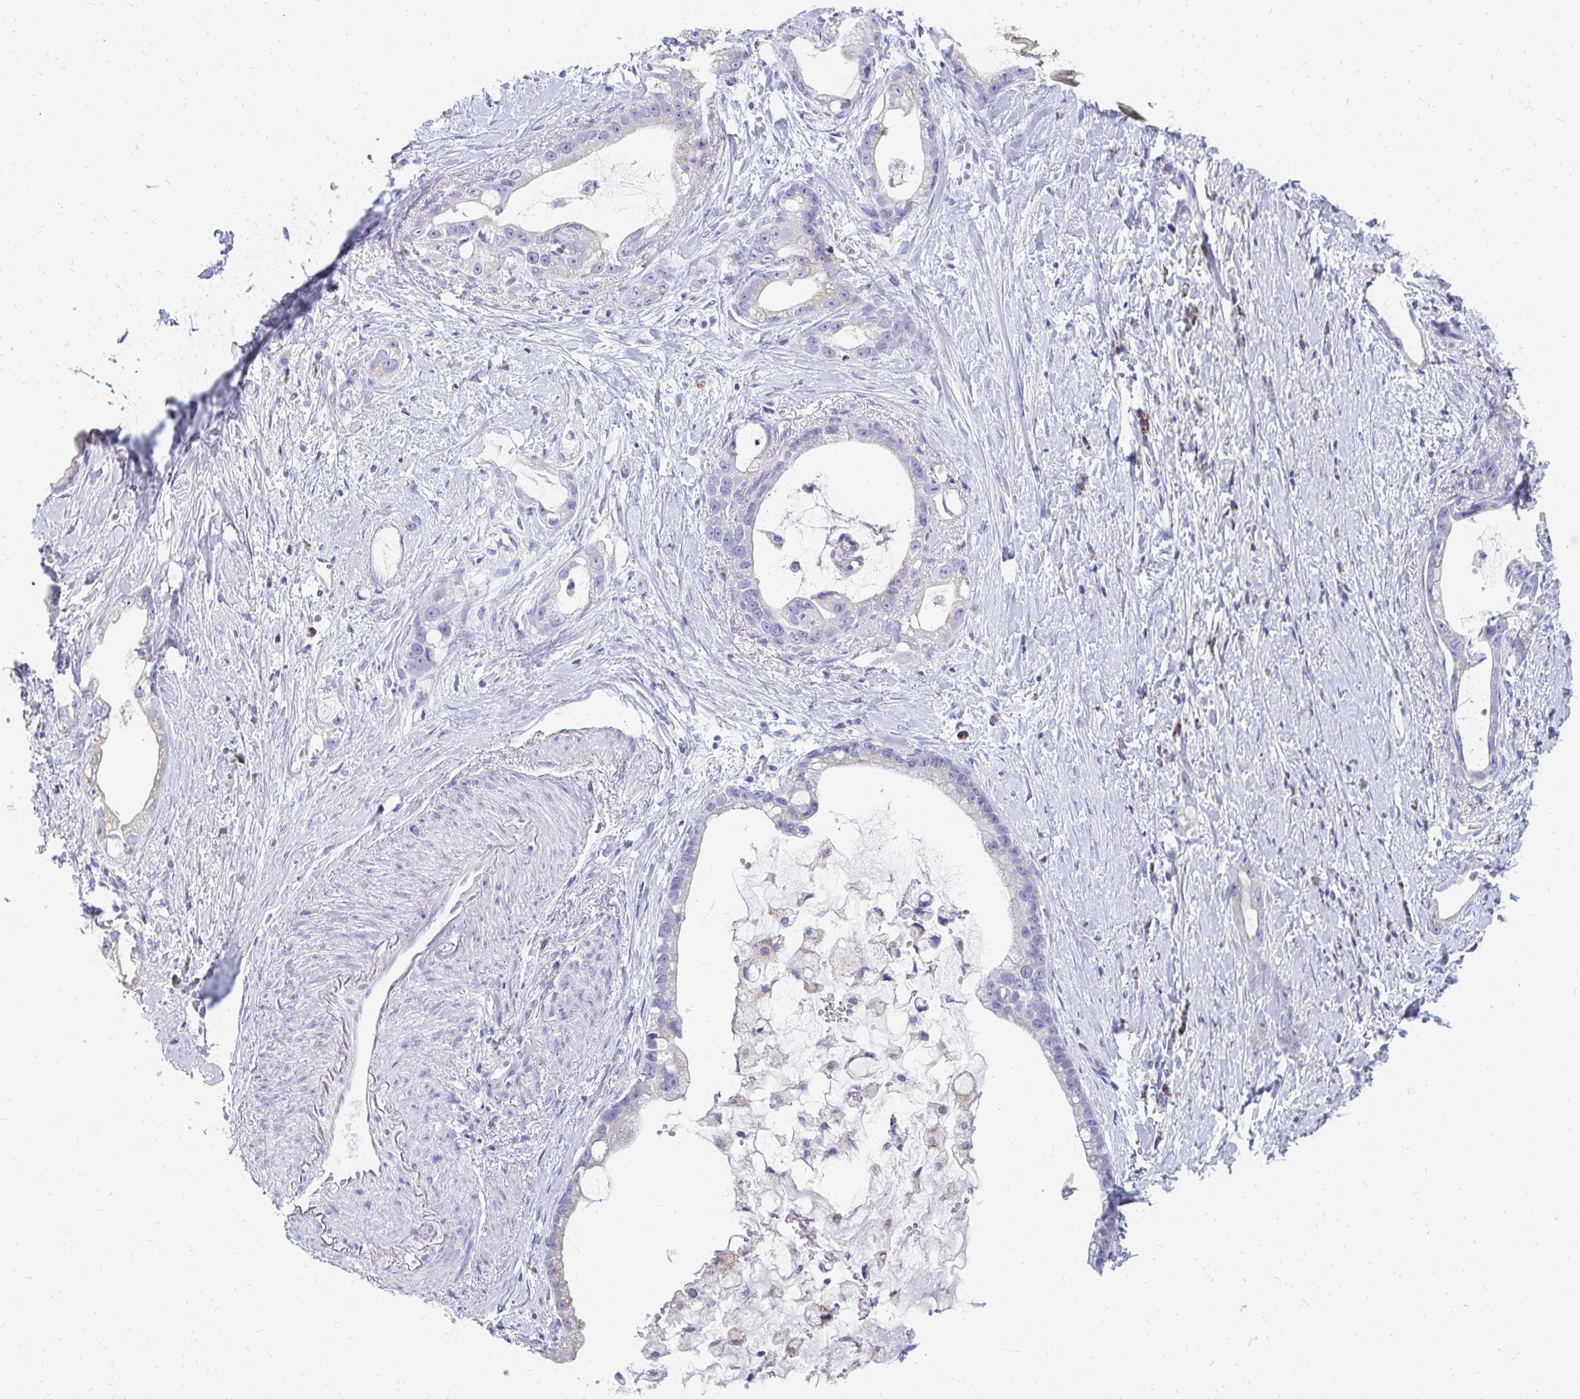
{"staining": {"intensity": "negative", "quantity": "none", "location": "none"}, "tissue": "stomach cancer", "cell_type": "Tumor cells", "image_type": "cancer", "snomed": [{"axis": "morphology", "description": "Adenocarcinoma, NOS"}, {"axis": "topography", "description": "Stomach"}], "caption": "Micrograph shows no significant protein expression in tumor cells of stomach adenocarcinoma. Nuclei are stained in blue.", "gene": "OR10V1", "patient": {"sex": "male", "age": 55}}